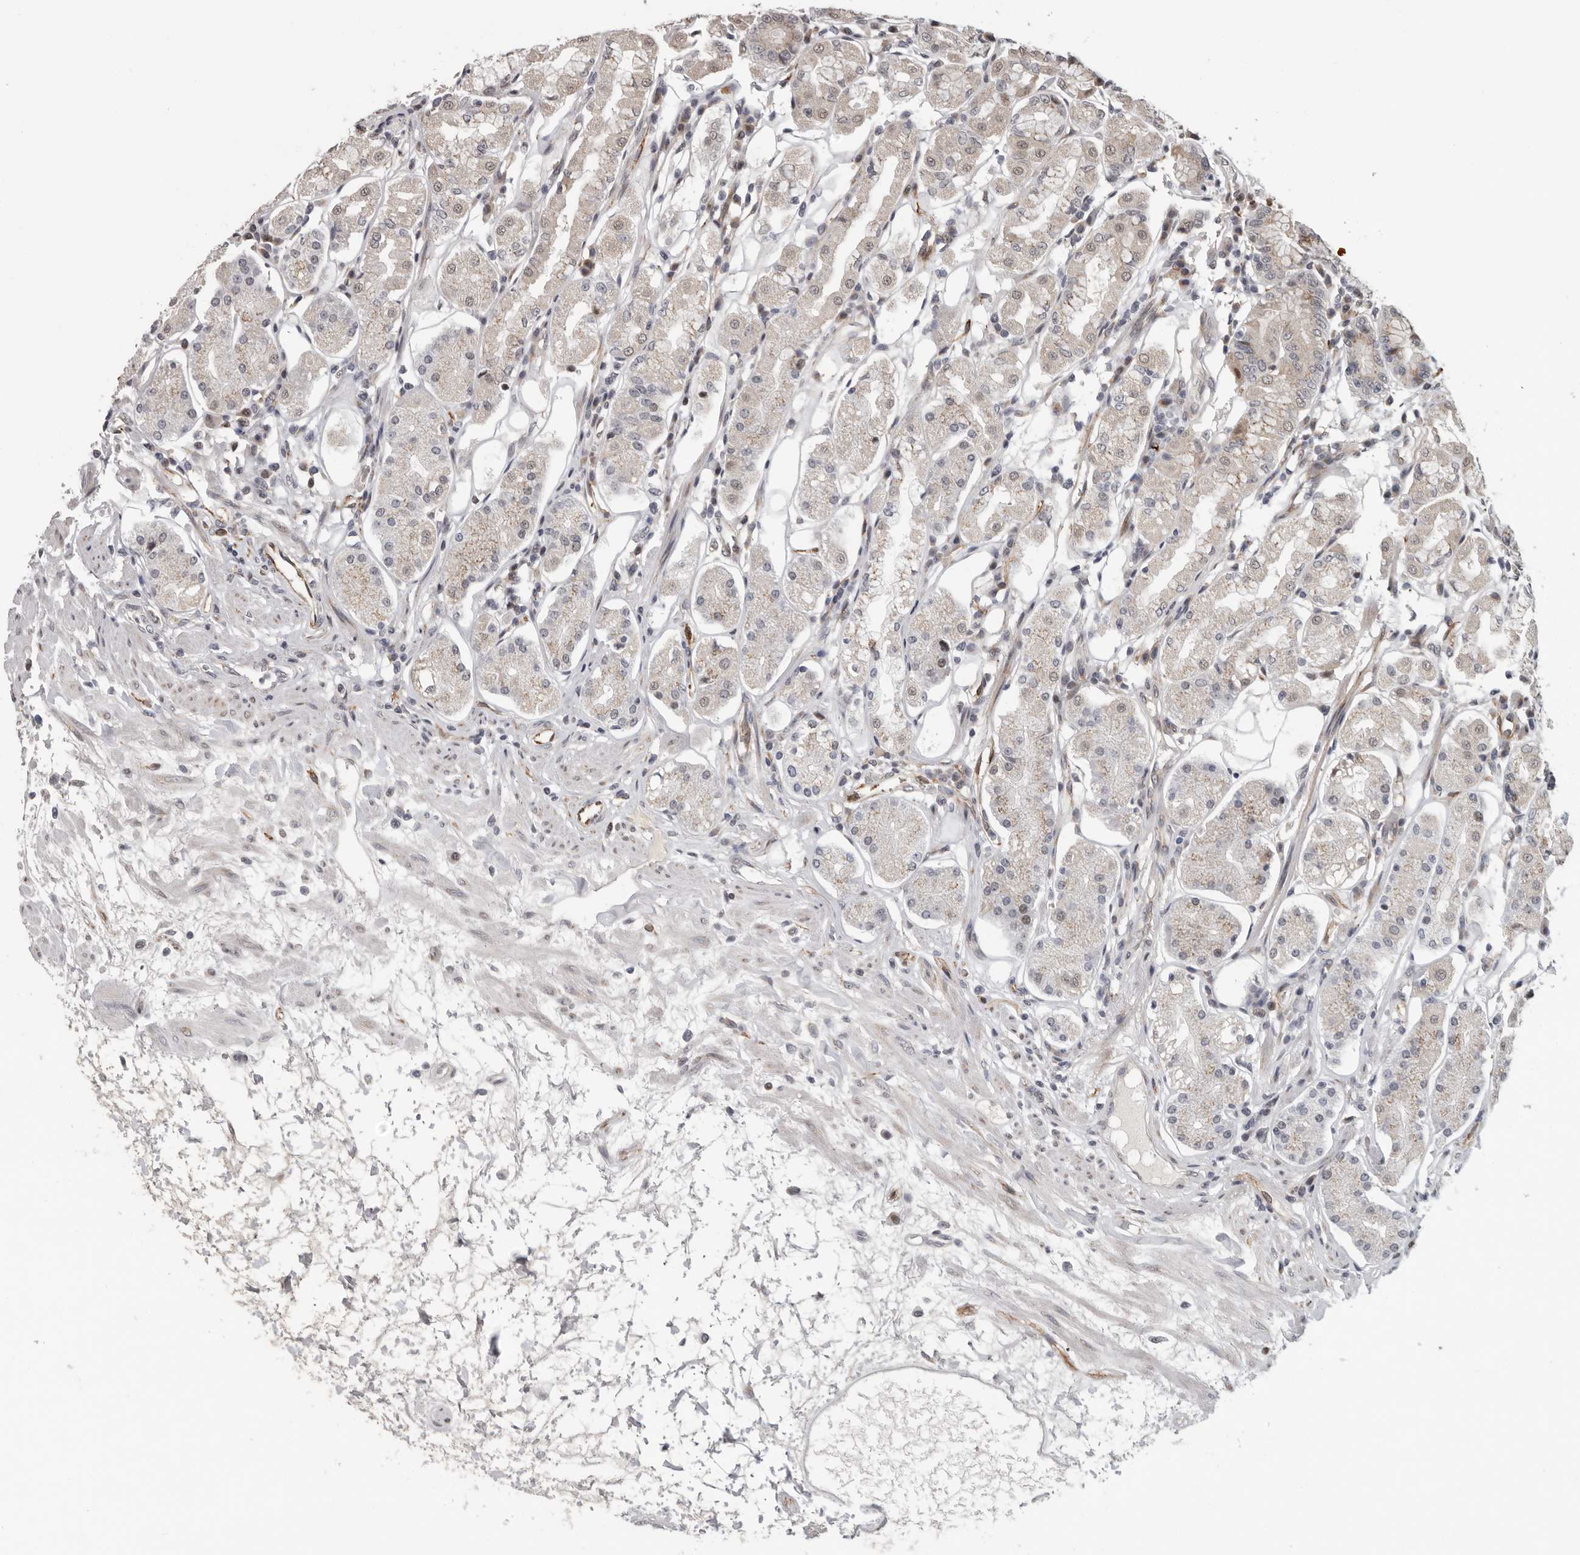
{"staining": {"intensity": "weak", "quantity": "<25%", "location": "cytoplasmic/membranous"}, "tissue": "stomach", "cell_type": "Glandular cells", "image_type": "normal", "snomed": [{"axis": "morphology", "description": "Normal tissue, NOS"}, {"axis": "topography", "description": "Stomach"}, {"axis": "topography", "description": "Stomach, lower"}], "caption": "A high-resolution histopathology image shows immunohistochemistry (IHC) staining of unremarkable stomach, which exhibits no significant staining in glandular cells.", "gene": "RALGPS2", "patient": {"sex": "female", "age": 56}}